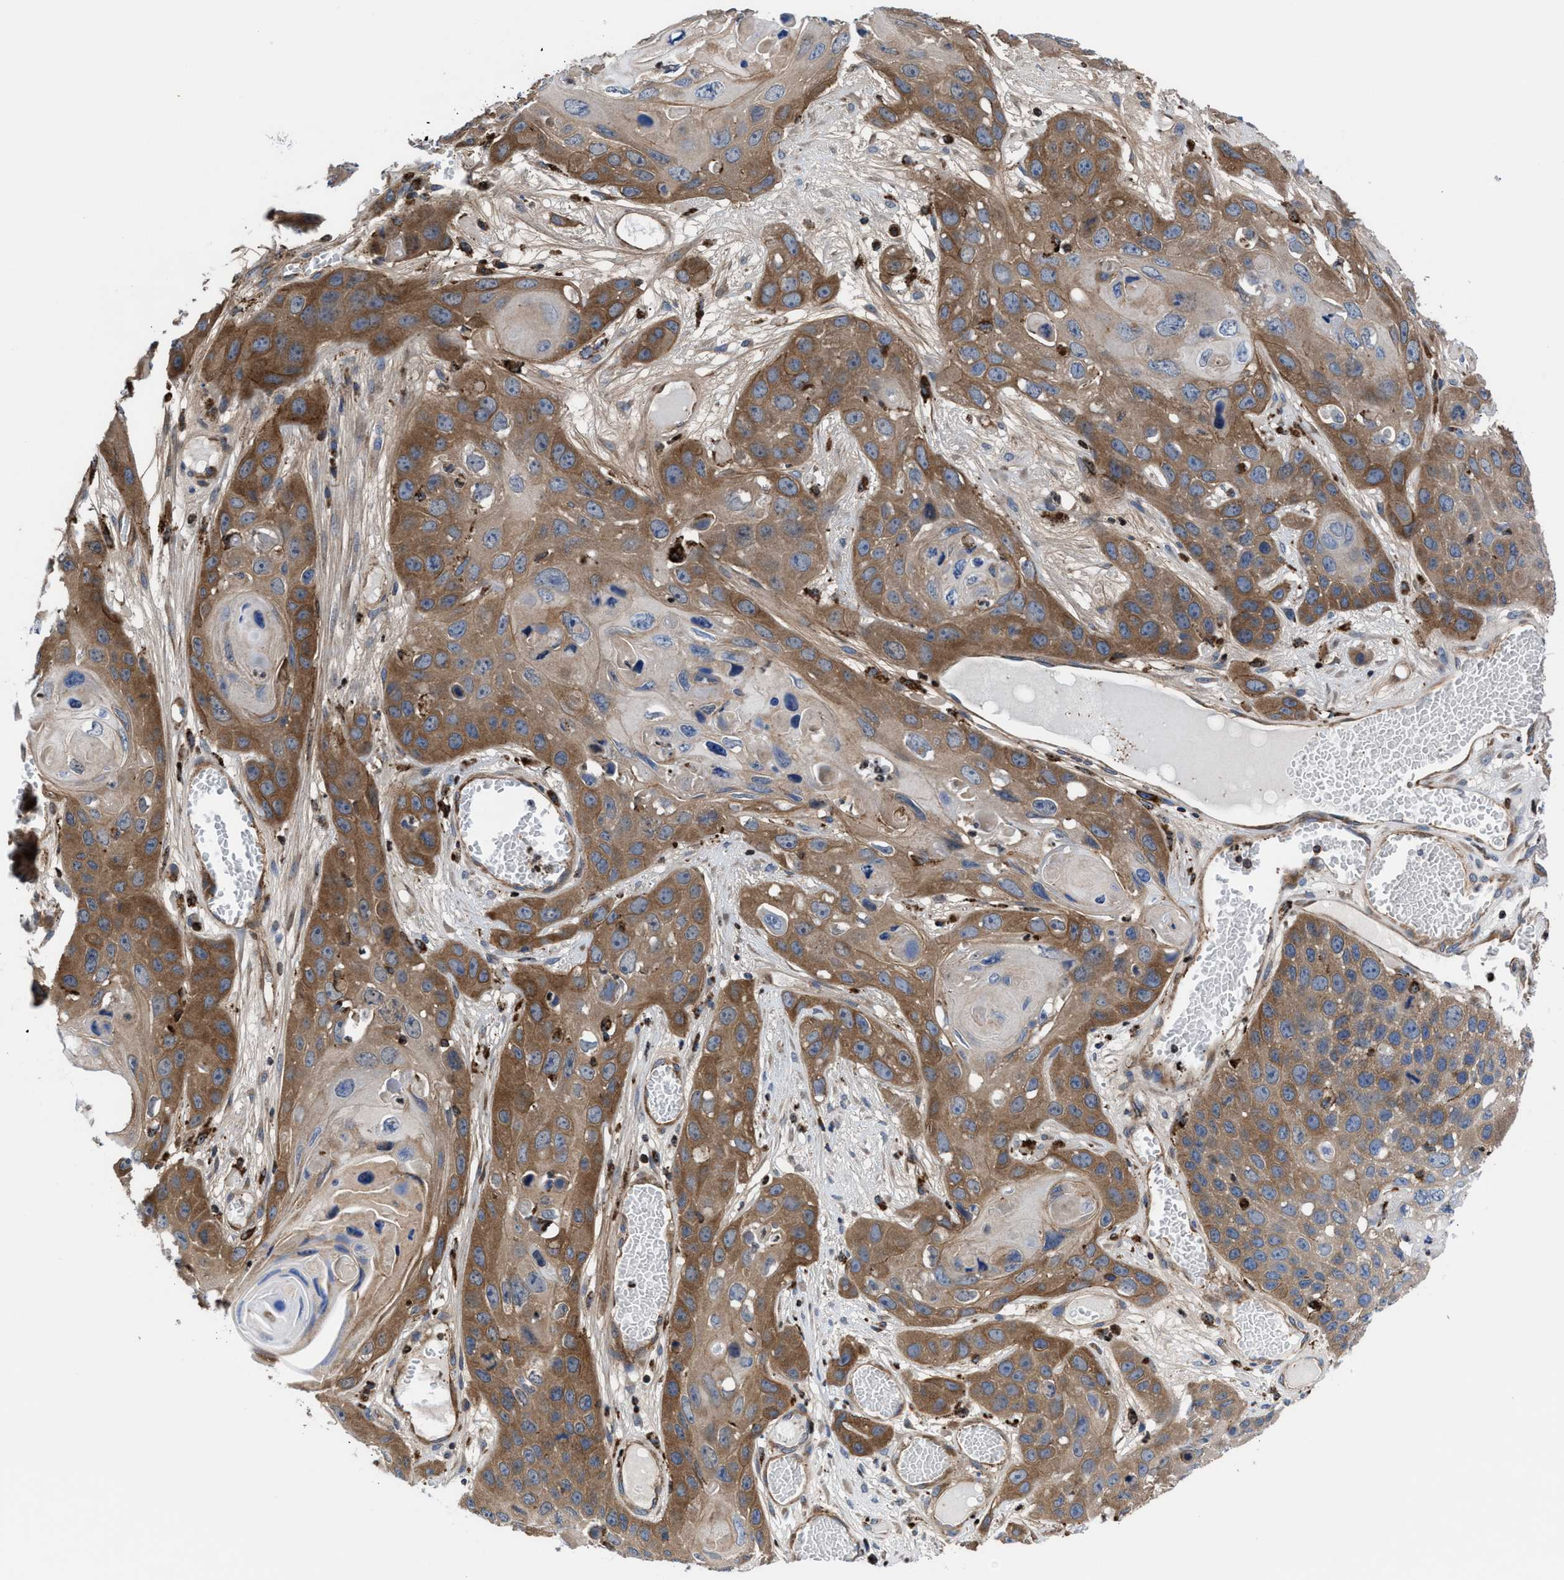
{"staining": {"intensity": "moderate", "quantity": "25%-75%", "location": "cytoplasmic/membranous"}, "tissue": "skin cancer", "cell_type": "Tumor cells", "image_type": "cancer", "snomed": [{"axis": "morphology", "description": "Squamous cell carcinoma, NOS"}, {"axis": "topography", "description": "Skin"}], "caption": "Human skin squamous cell carcinoma stained with a protein marker demonstrates moderate staining in tumor cells.", "gene": "PRR15L", "patient": {"sex": "male", "age": 55}}